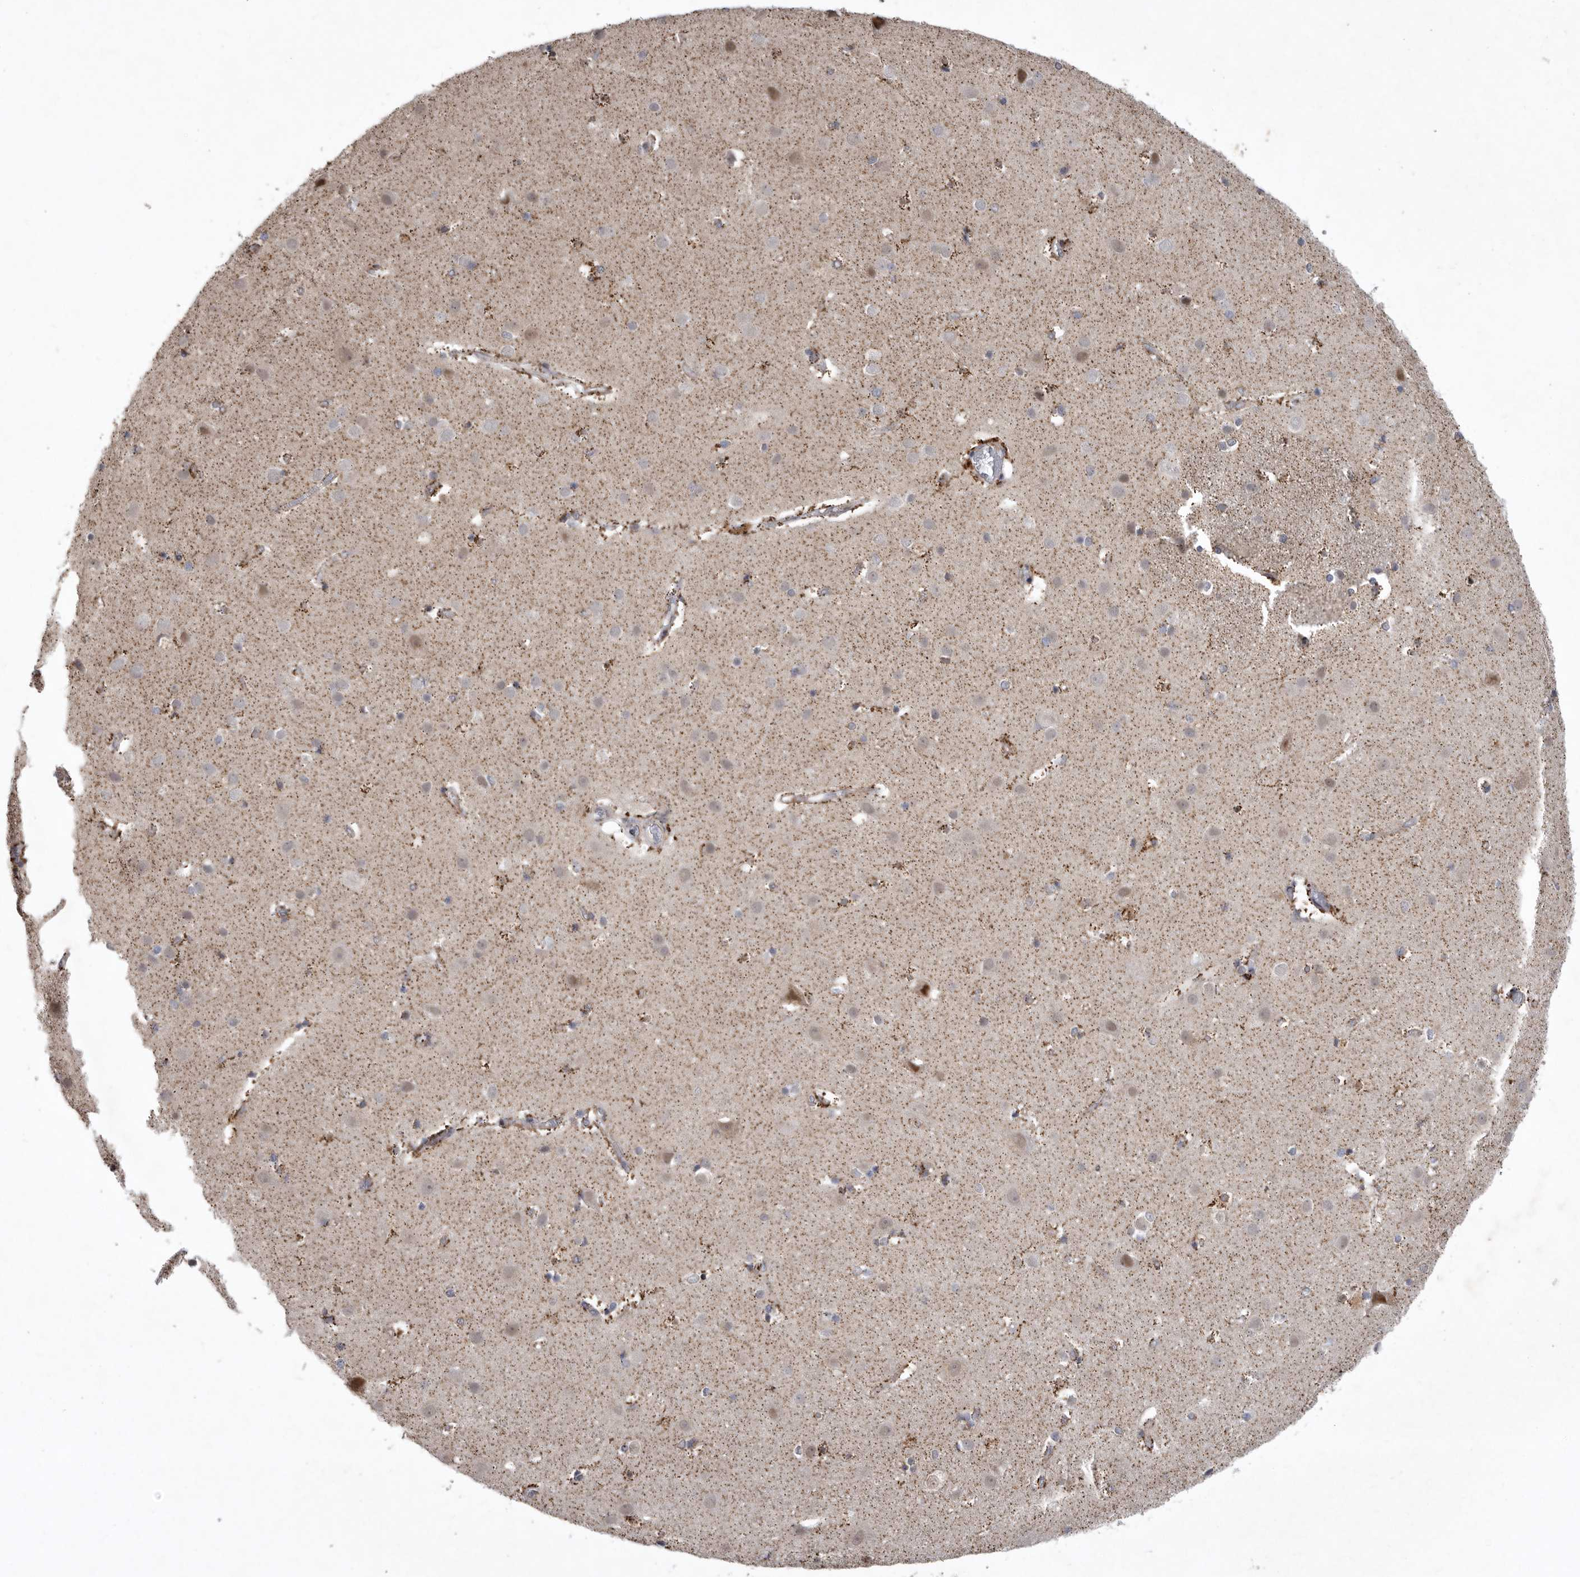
{"staining": {"intensity": "weak", "quantity": "25%-75%", "location": "cytoplasmic/membranous"}, "tissue": "cerebral cortex", "cell_type": "Endothelial cells", "image_type": "normal", "snomed": [{"axis": "morphology", "description": "Normal tissue, NOS"}, {"axis": "topography", "description": "Cerebral cortex"}], "caption": "Immunohistochemistry (IHC) of benign human cerebral cortex reveals low levels of weak cytoplasmic/membranous positivity in about 25%-75% of endothelial cells.", "gene": "MPZL1", "patient": {"sex": "male", "age": 54}}